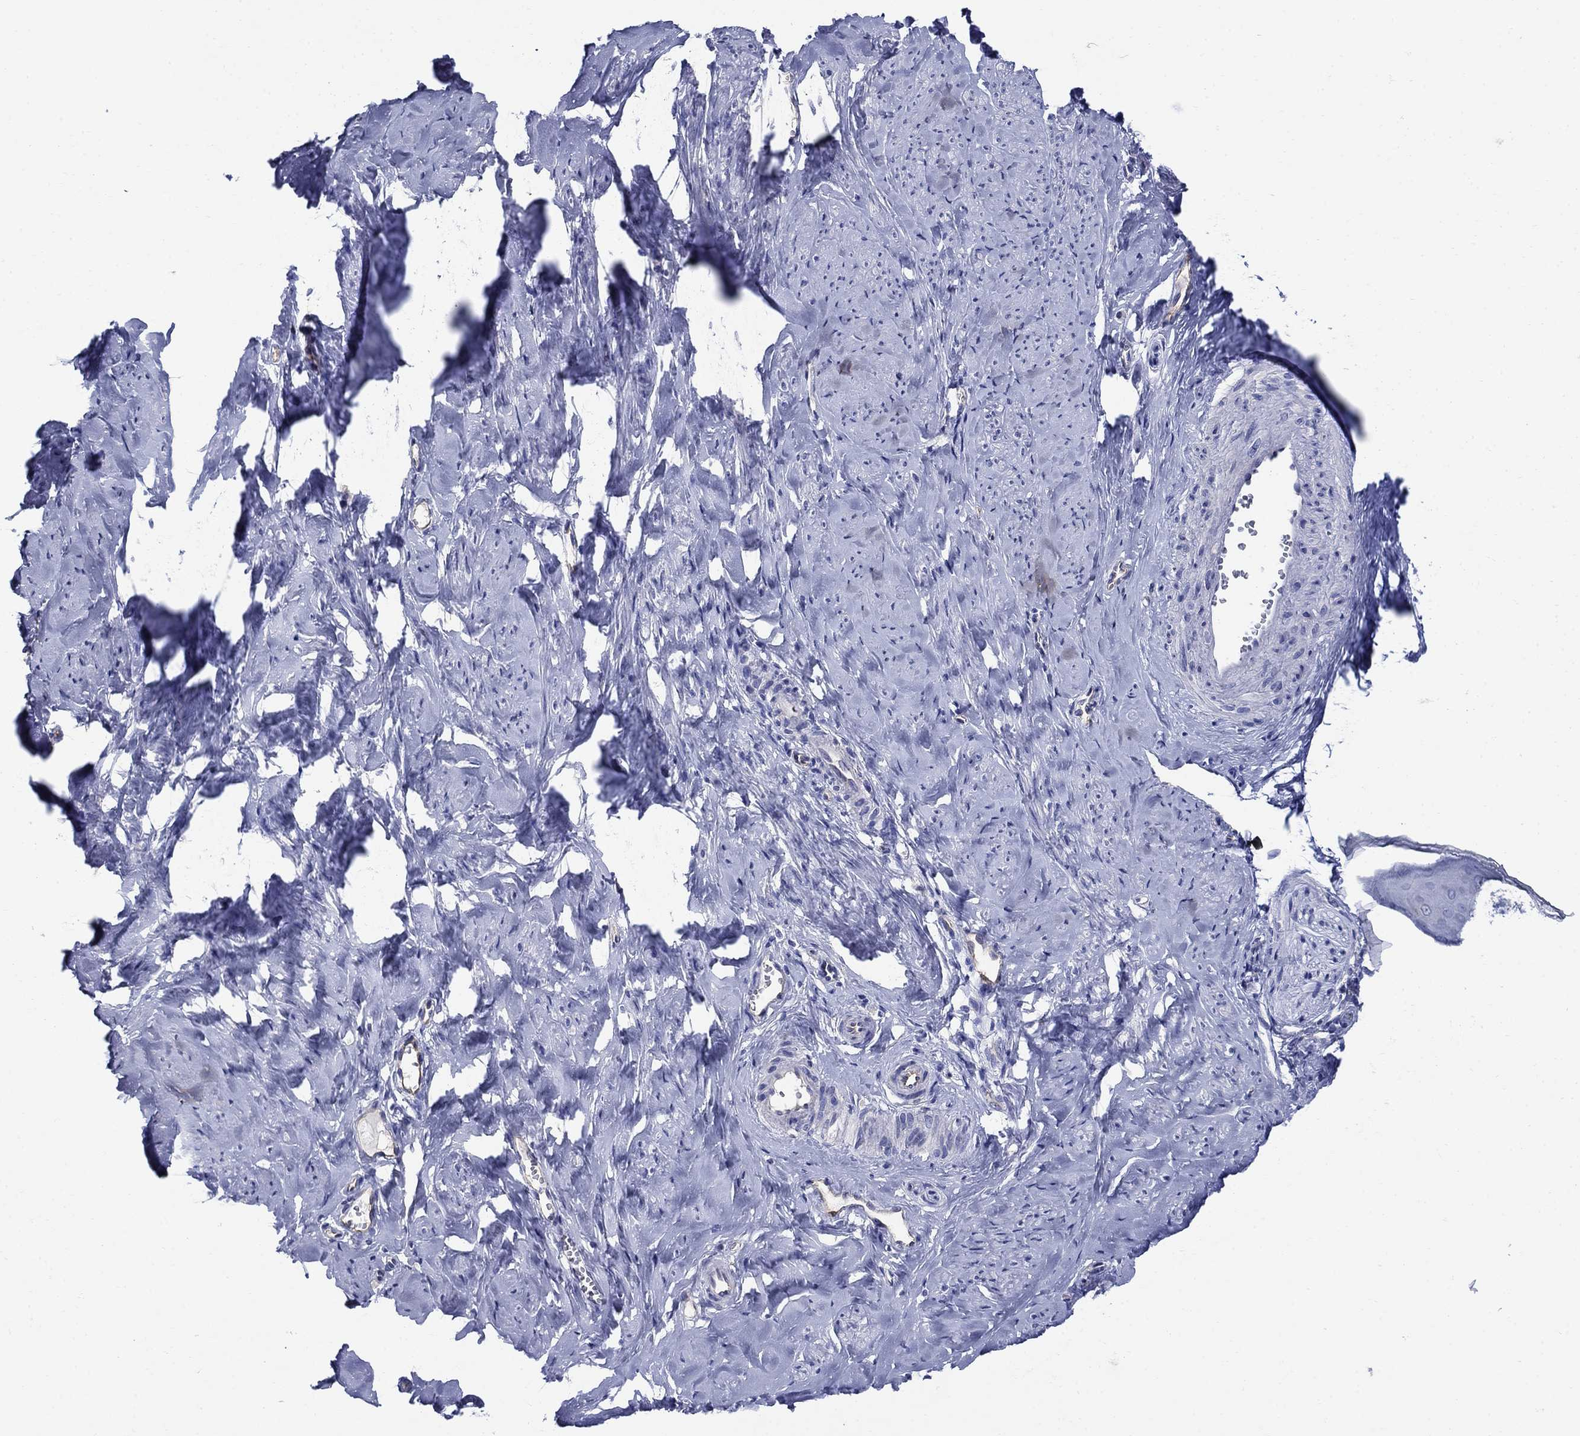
{"staining": {"intensity": "negative", "quantity": "none", "location": "none"}, "tissue": "smooth muscle", "cell_type": "Smooth muscle cells", "image_type": "normal", "snomed": [{"axis": "morphology", "description": "Normal tissue, NOS"}, {"axis": "topography", "description": "Smooth muscle"}], "caption": "A high-resolution image shows immunohistochemistry staining of benign smooth muscle, which shows no significant positivity in smooth muscle cells.", "gene": "SMCP", "patient": {"sex": "female", "age": 48}}